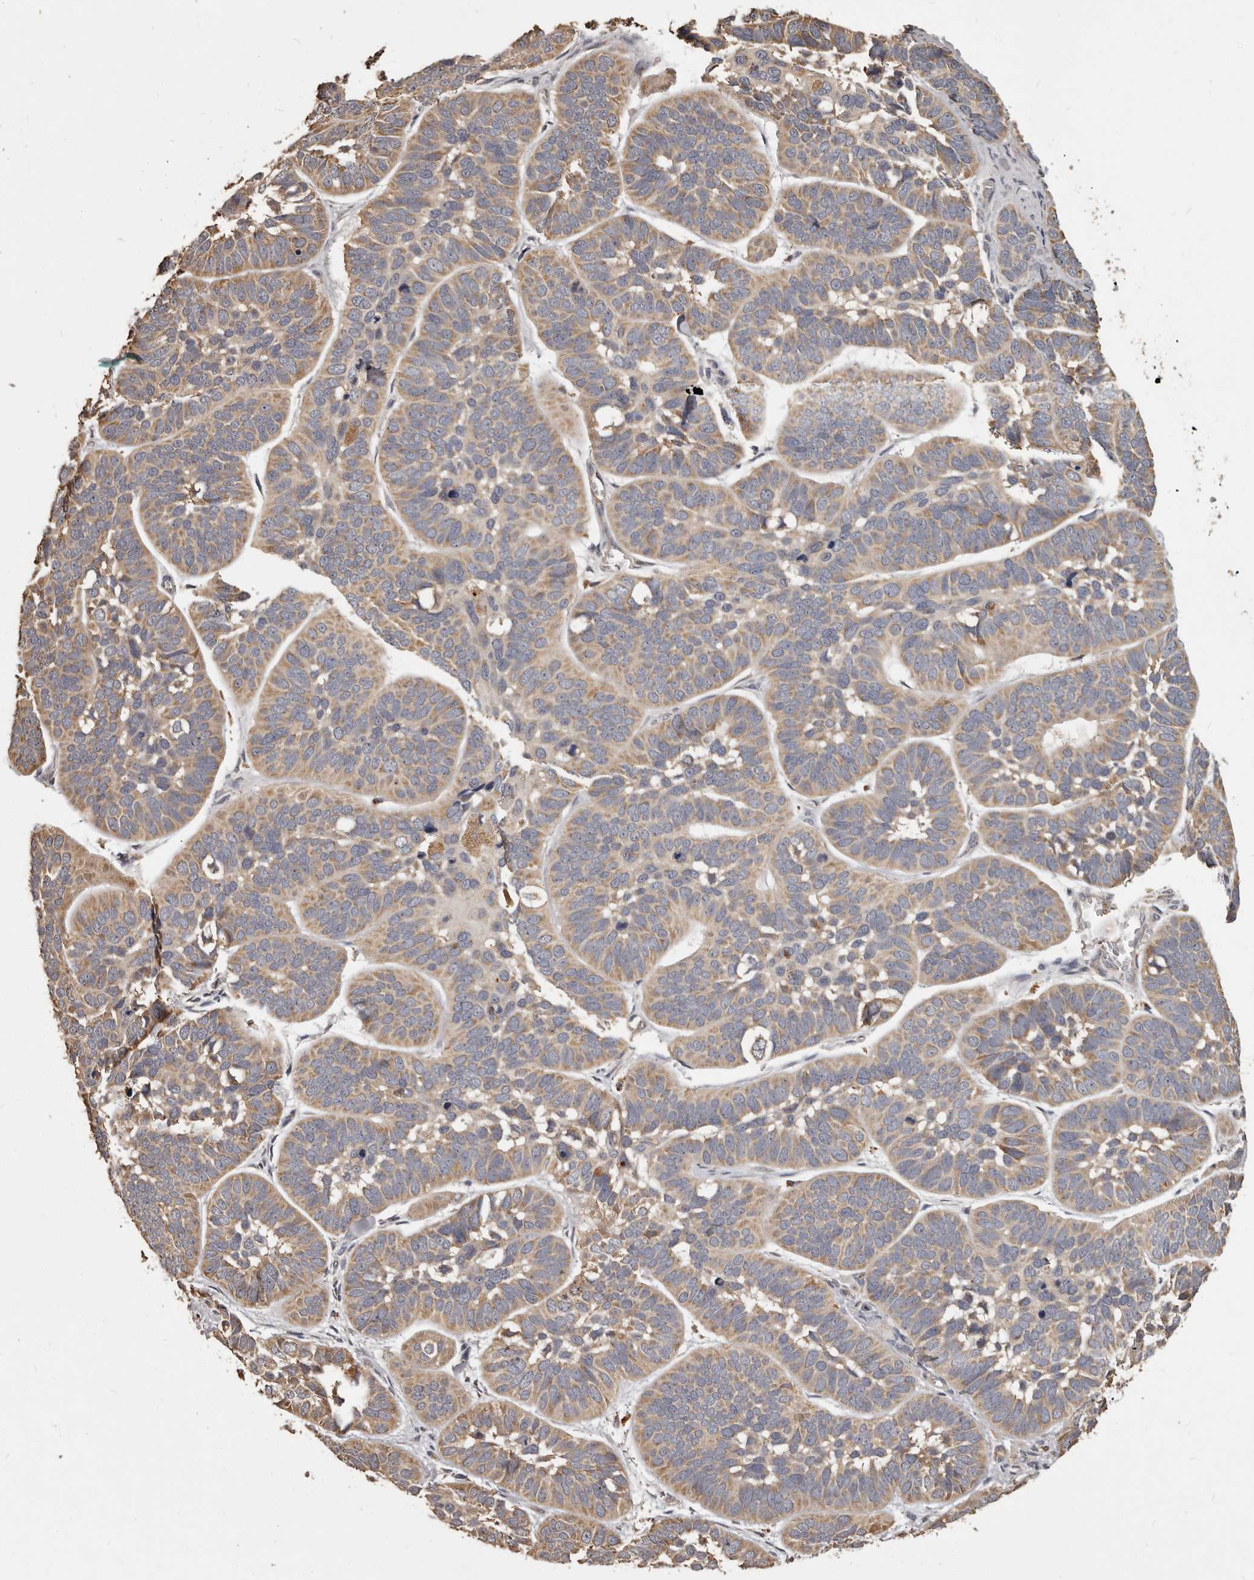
{"staining": {"intensity": "weak", "quantity": "25%-75%", "location": "cytoplasmic/membranous"}, "tissue": "skin cancer", "cell_type": "Tumor cells", "image_type": "cancer", "snomed": [{"axis": "morphology", "description": "Basal cell carcinoma"}, {"axis": "topography", "description": "Skin"}], "caption": "Tumor cells exhibit weak cytoplasmic/membranous staining in approximately 25%-75% of cells in skin basal cell carcinoma.", "gene": "MGAT5", "patient": {"sex": "male", "age": 62}}